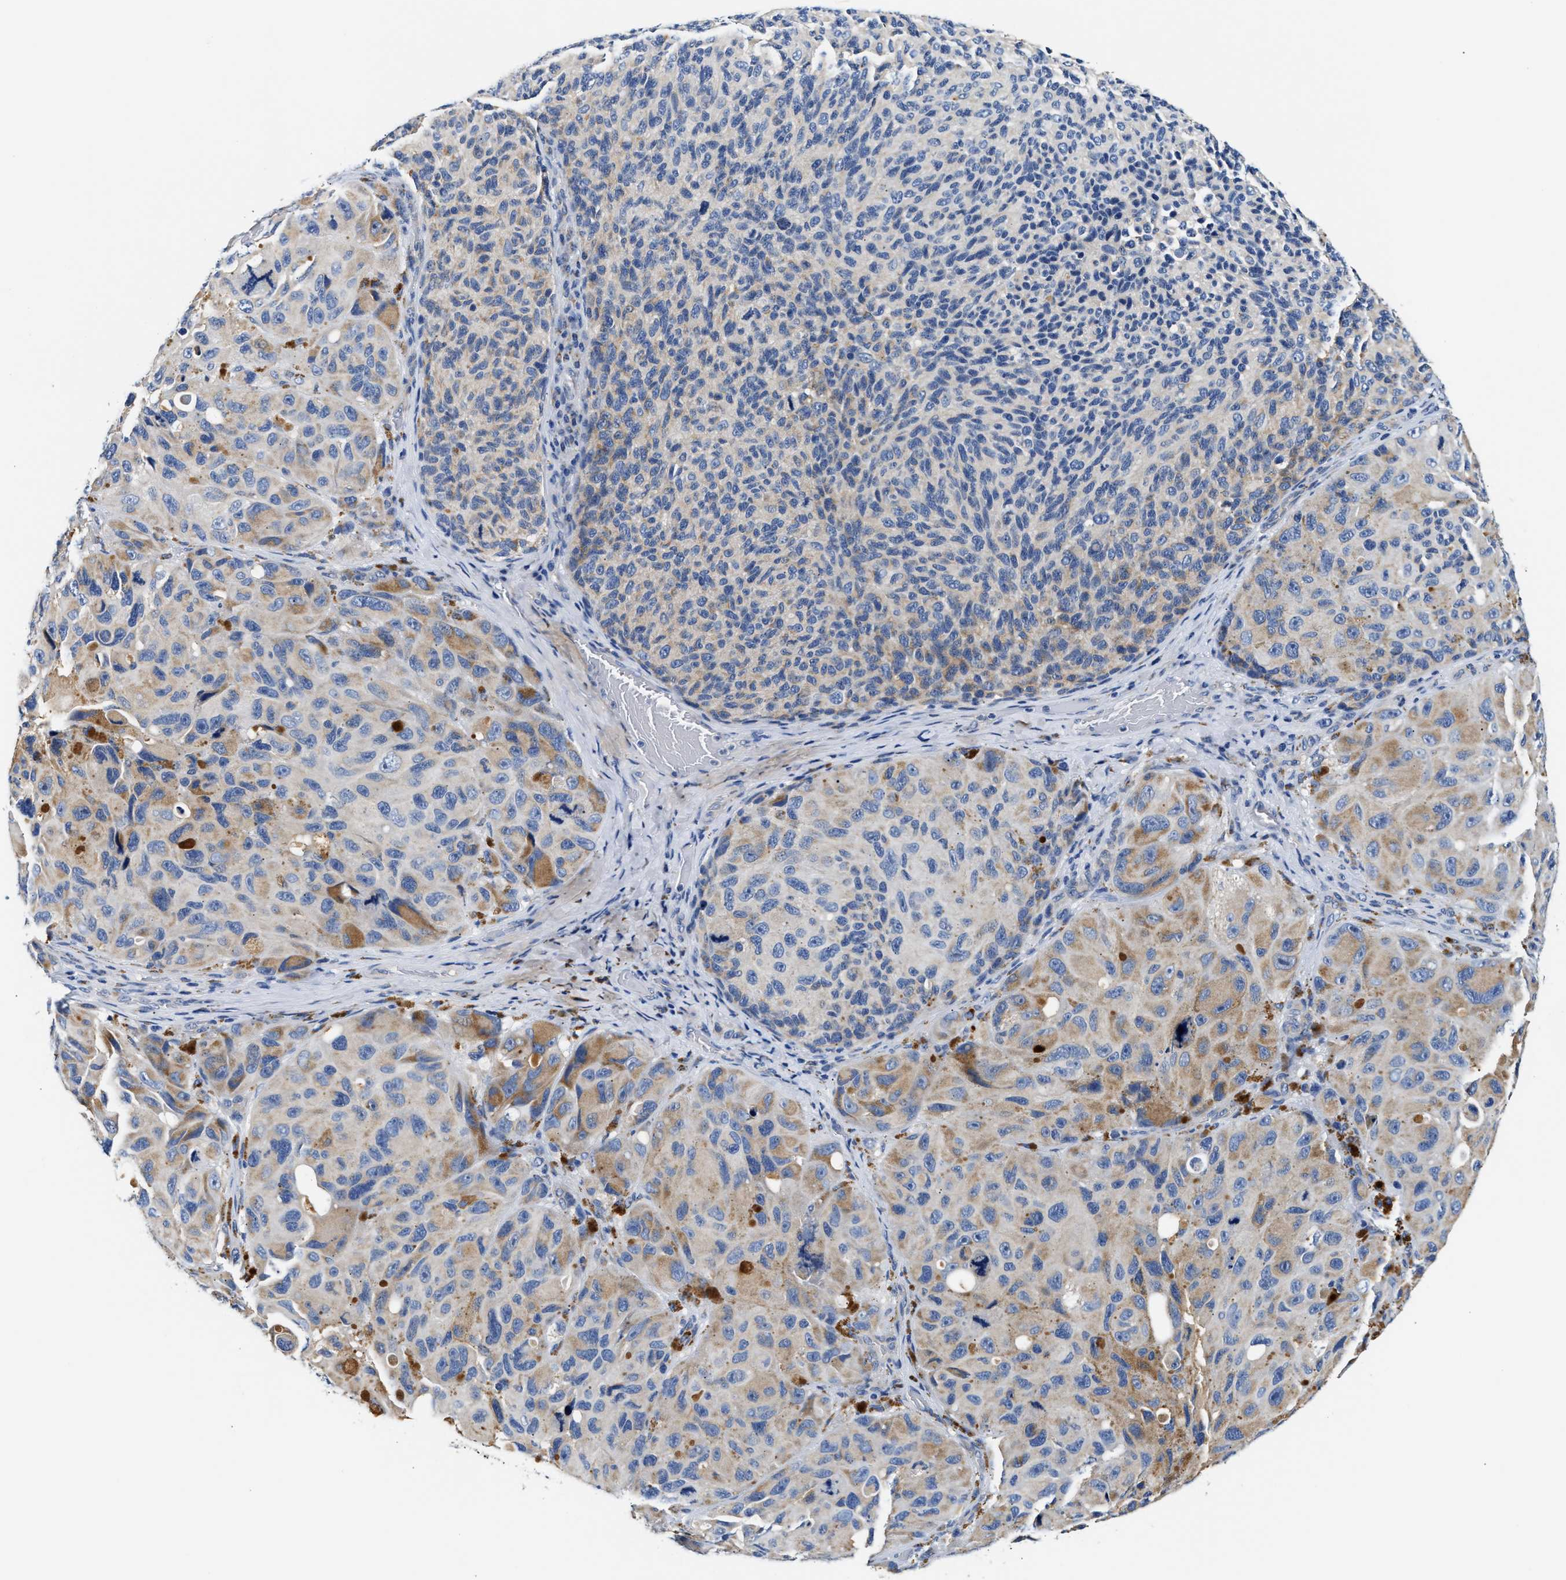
{"staining": {"intensity": "moderate", "quantity": "25%-75%", "location": "cytoplasmic/membranous"}, "tissue": "melanoma", "cell_type": "Tumor cells", "image_type": "cancer", "snomed": [{"axis": "morphology", "description": "Malignant melanoma, NOS"}, {"axis": "topography", "description": "Skin"}], "caption": "Immunohistochemistry (IHC) (DAB (3,3'-diaminobenzidine)) staining of melanoma reveals moderate cytoplasmic/membranous protein staining in approximately 25%-75% of tumor cells.", "gene": "ACADVL", "patient": {"sex": "female", "age": 73}}